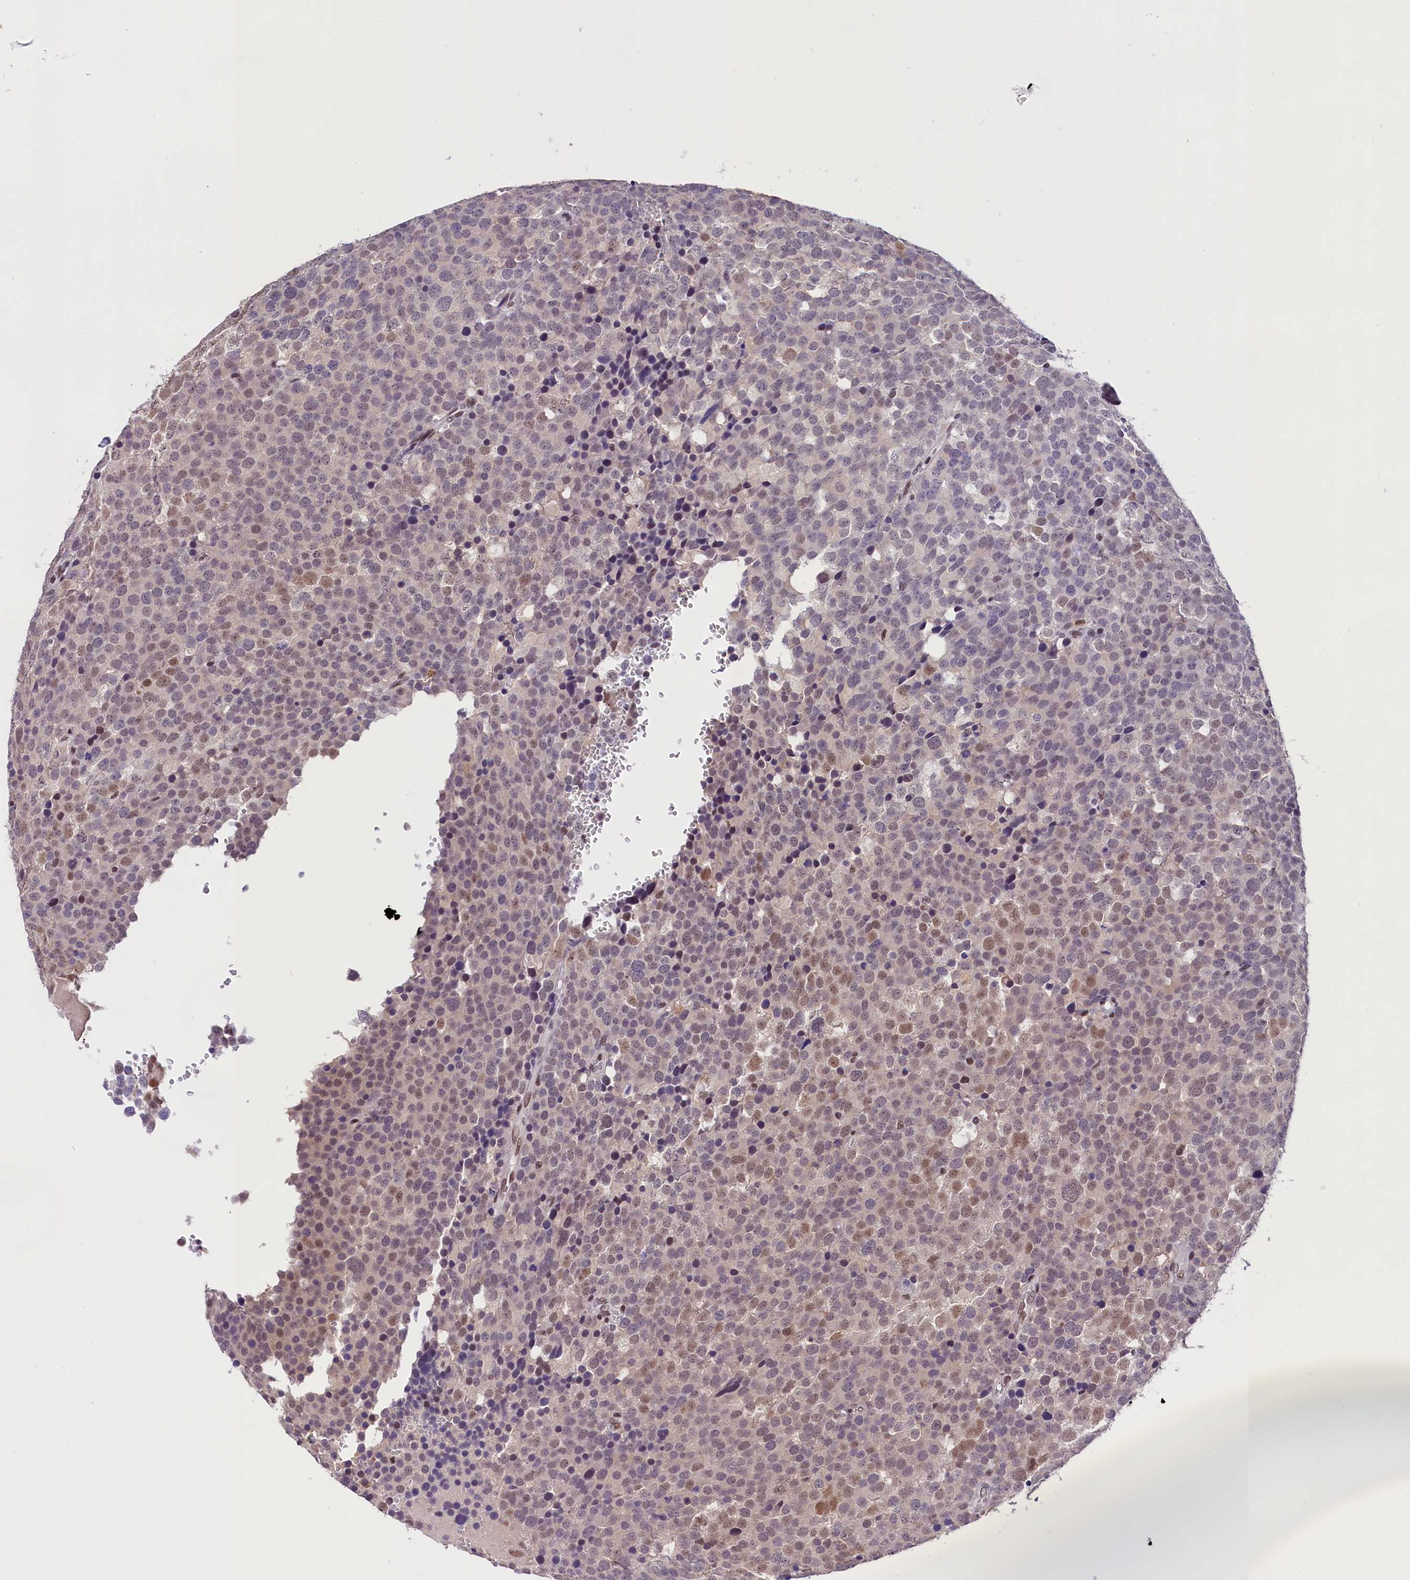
{"staining": {"intensity": "moderate", "quantity": "<25%", "location": "nuclear"}, "tissue": "testis cancer", "cell_type": "Tumor cells", "image_type": "cancer", "snomed": [{"axis": "morphology", "description": "Seminoma, NOS"}, {"axis": "topography", "description": "Testis"}], "caption": "Testis cancer was stained to show a protein in brown. There is low levels of moderate nuclear expression in about <25% of tumor cells.", "gene": "ZC3H4", "patient": {"sex": "male", "age": 71}}